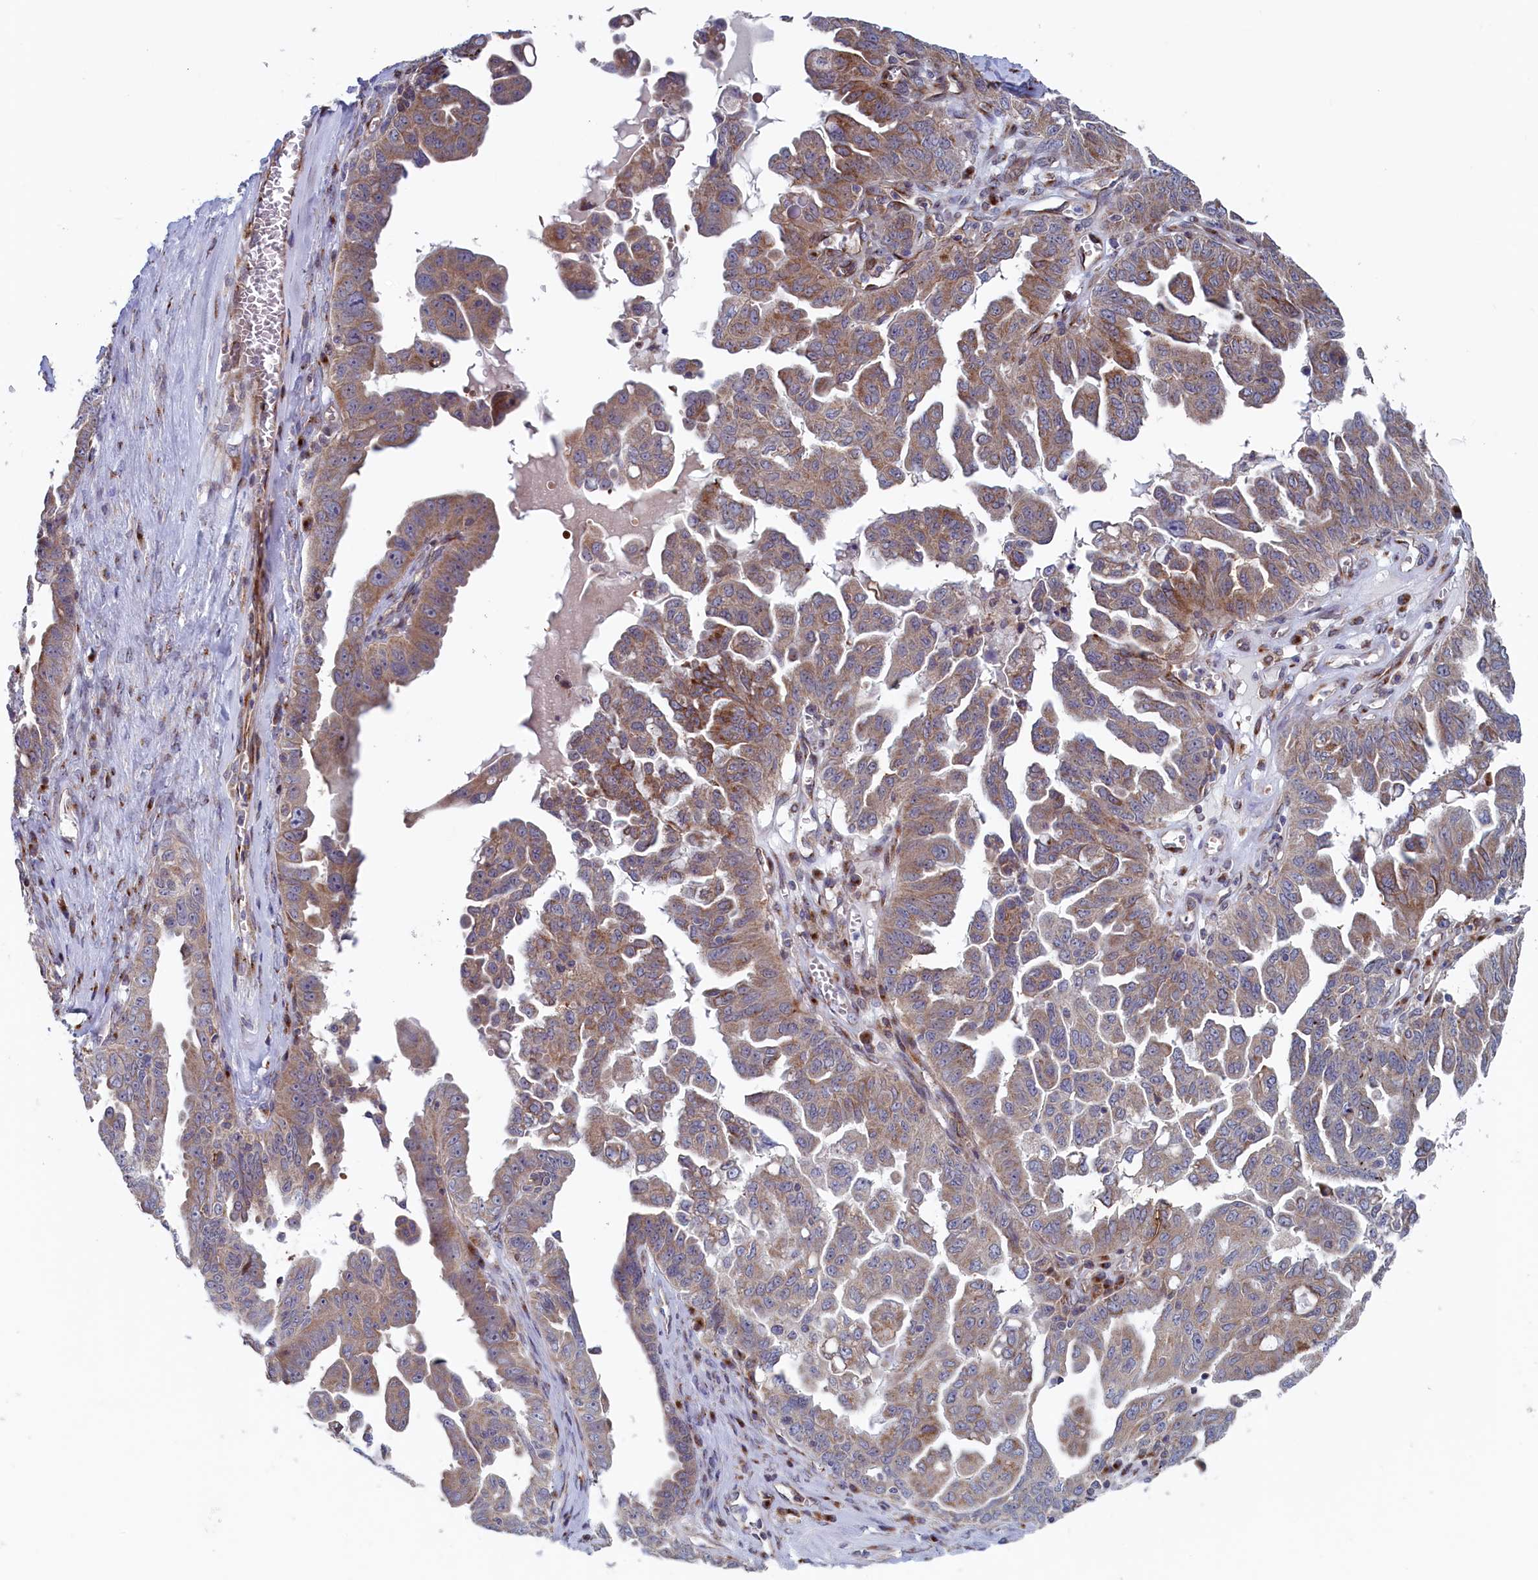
{"staining": {"intensity": "weak", "quantity": "25%-75%", "location": "cytoplasmic/membranous"}, "tissue": "ovarian cancer", "cell_type": "Tumor cells", "image_type": "cancer", "snomed": [{"axis": "morphology", "description": "Carcinoma, endometroid"}, {"axis": "topography", "description": "Ovary"}], "caption": "Immunohistochemical staining of endometroid carcinoma (ovarian) shows weak cytoplasmic/membranous protein expression in approximately 25%-75% of tumor cells.", "gene": "MTFMT", "patient": {"sex": "female", "age": 62}}